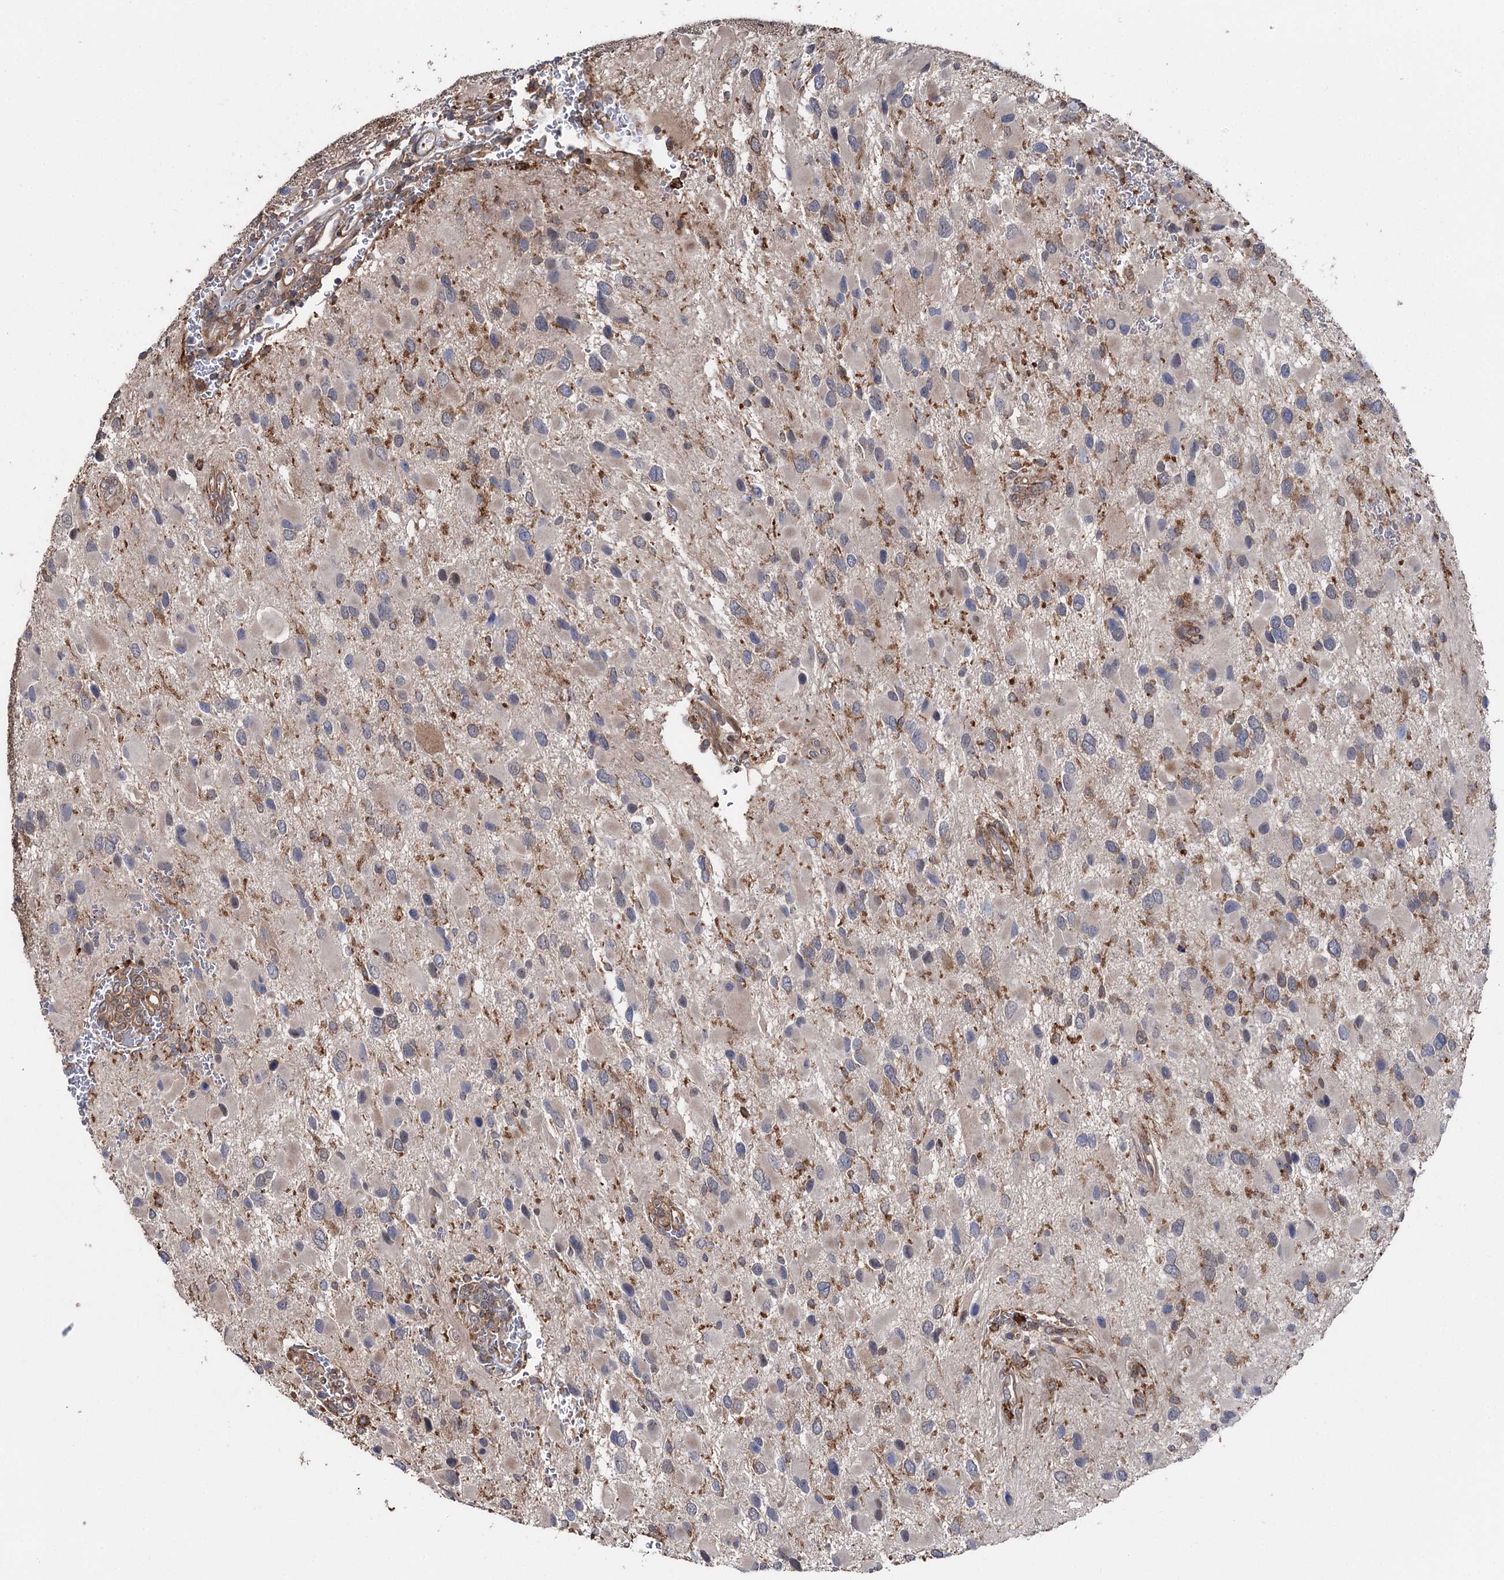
{"staining": {"intensity": "negative", "quantity": "none", "location": "none"}, "tissue": "glioma", "cell_type": "Tumor cells", "image_type": "cancer", "snomed": [{"axis": "morphology", "description": "Glioma, malignant, High grade"}, {"axis": "topography", "description": "Brain"}], "caption": "Immunohistochemistry (IHC) of human glioma shows no expression in tumor cells. (Immunohistochemistry, brightfield microscopy, high magnification).", "gene": "STX6", "patient": {"sex": "male", "age": 53}}